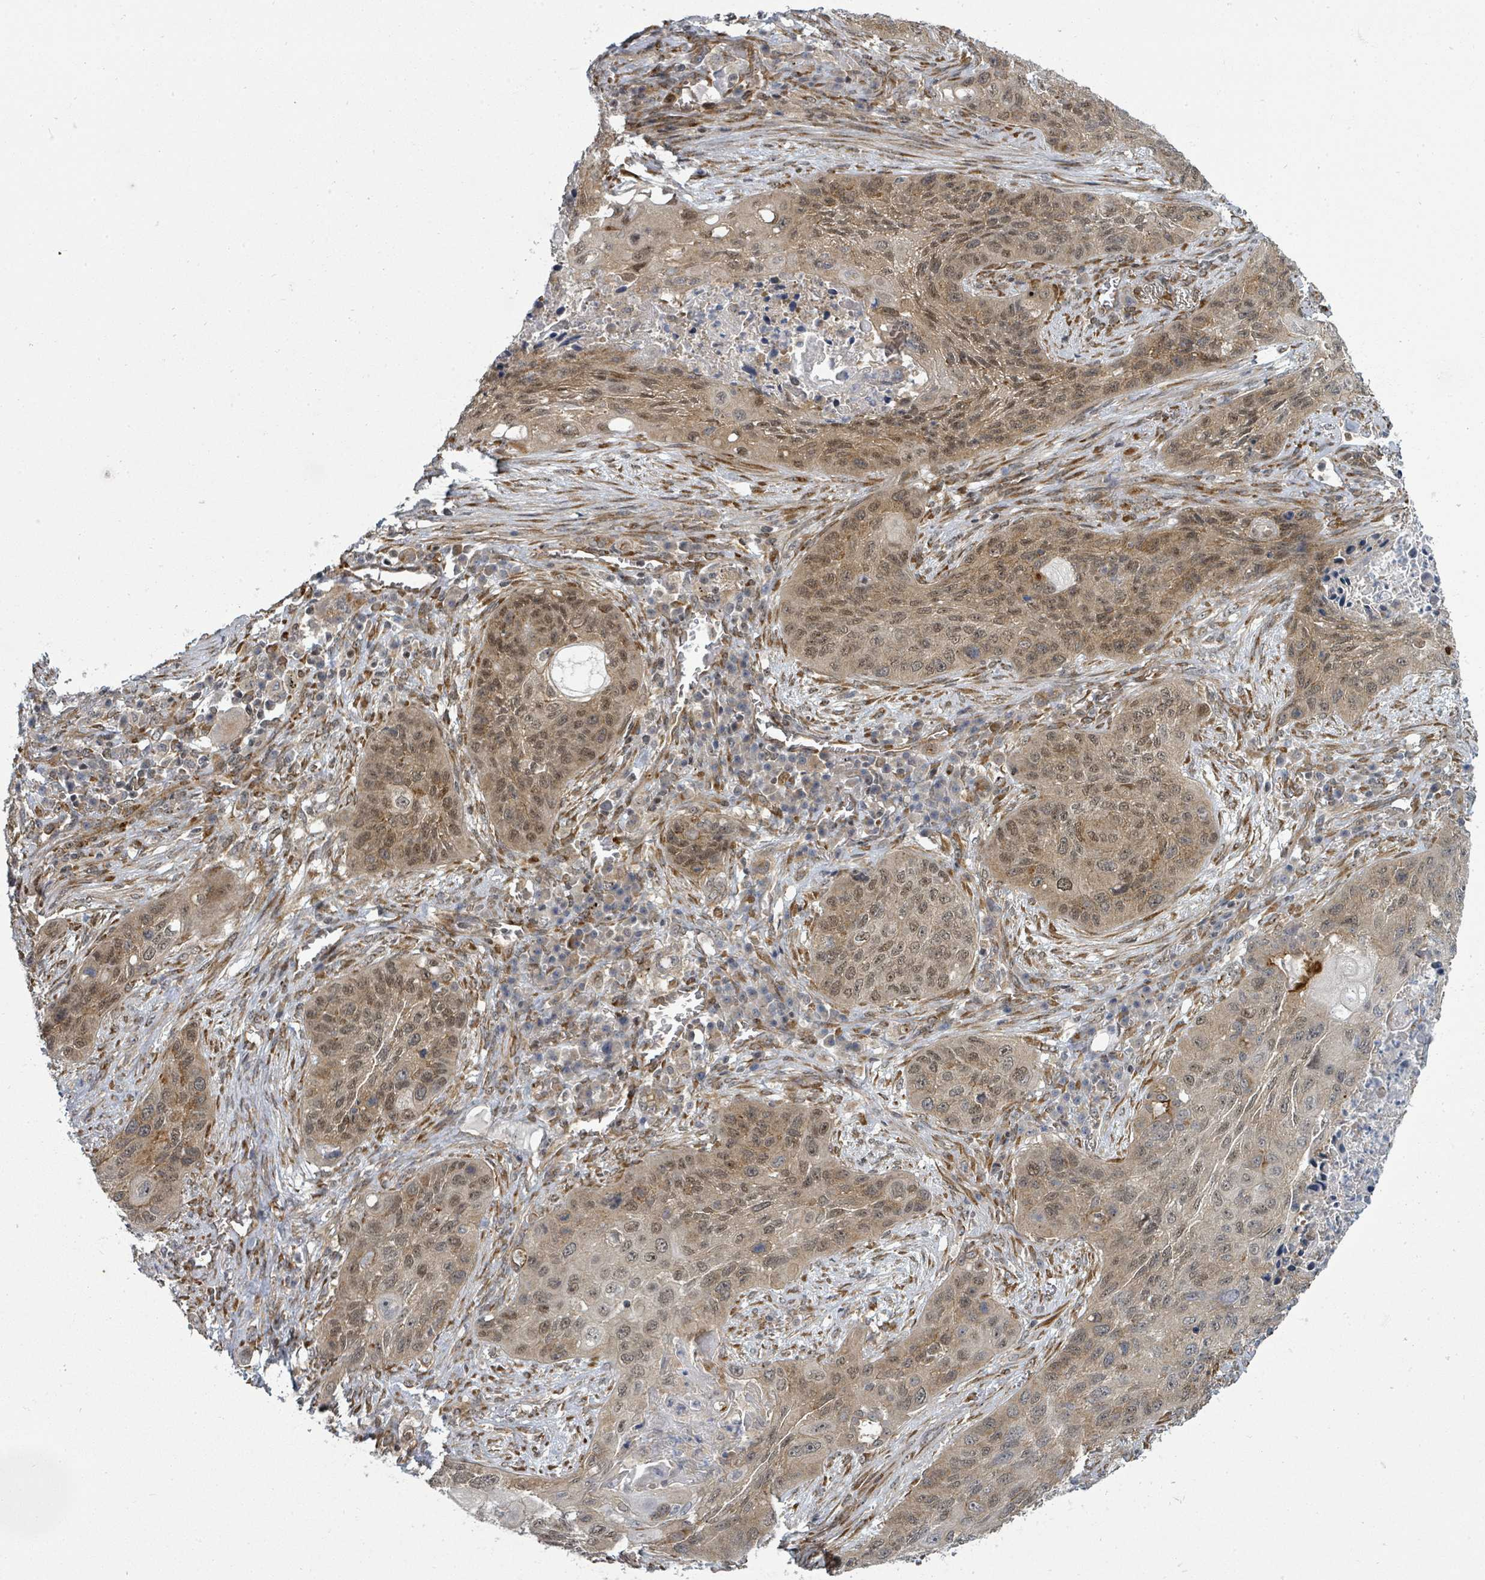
{"staining": {"intensity": "moderate", "quantity": ">75%", "location": "nuclear"}, "tissue": "lung cancer", "cell_type": "Tumor cells", "image_type": "cancer", "snomed": [{"axis": "morphology", "description": "Squamous cell carcinoma, NOS"}, {"axis": "topography", "description": "Lung"}], "caption": "Protein expression analysis of lung squamous cell carcinoma displays moderate nuclear staining in approximately >75% of tumor cells.", "gene": "PSMG2", "patient": {"sex": "female", "age": 63}}